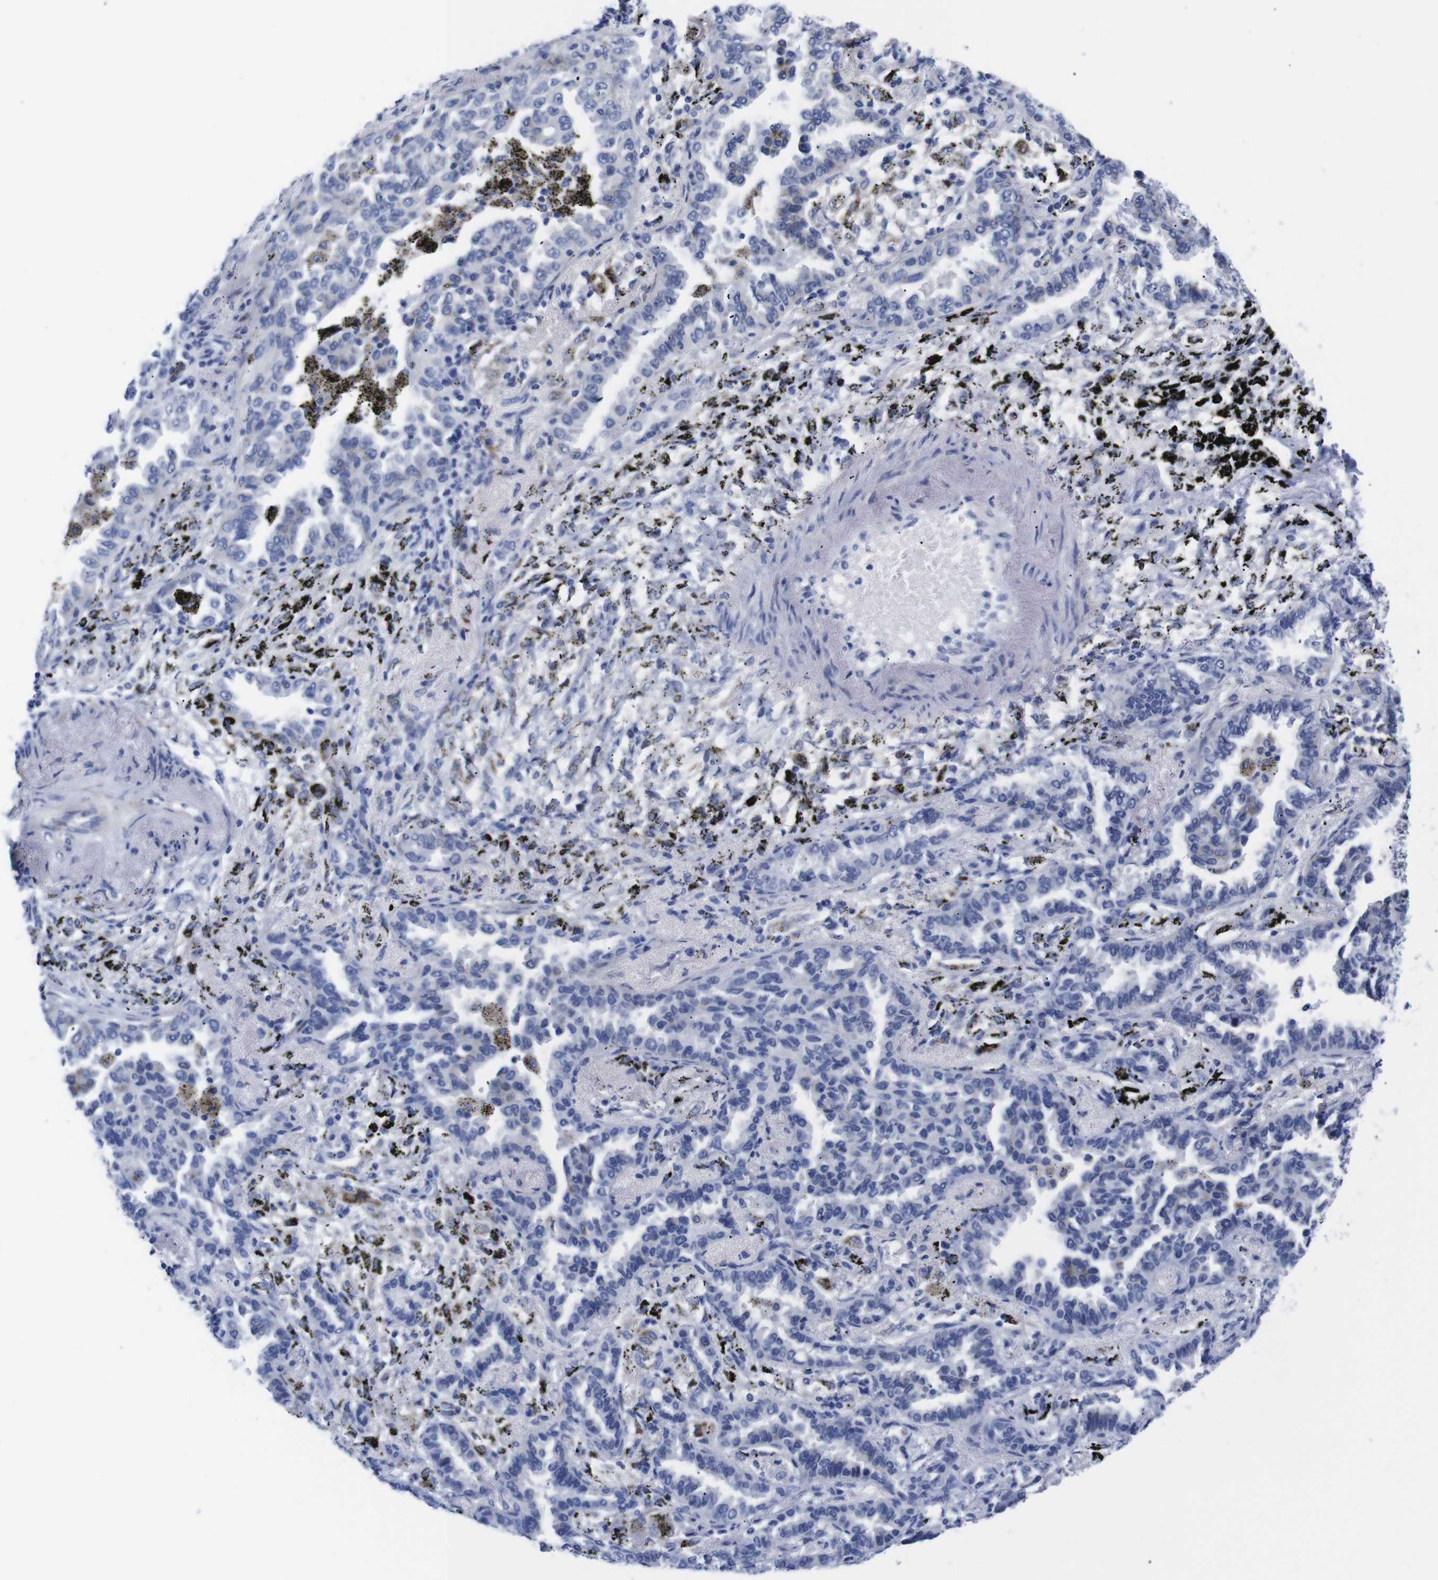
{"staining": {"intensity": "negative", "quantity": "none", "location": "none"}, "tissue": "lung cancer", "cell_type": "Tumor cells", "image_type": "cancer", "snomed": [{"axis": "morphology", "description": "Normal tissue, NOS"}, {"axis": "morphology", "description": "Adenocarcinoma, NOS"}, {"axis": "topography", "description": "Lung"}], "caption": "Protein analysis of lung cancer (adenocarcinoma) shows no significant positivity in tumor cells. (Immunohistochemistry, brightfield microscopy, high magnification).", "gene": "LRRC55", "patient": {"sex": "male", "age": 59}}